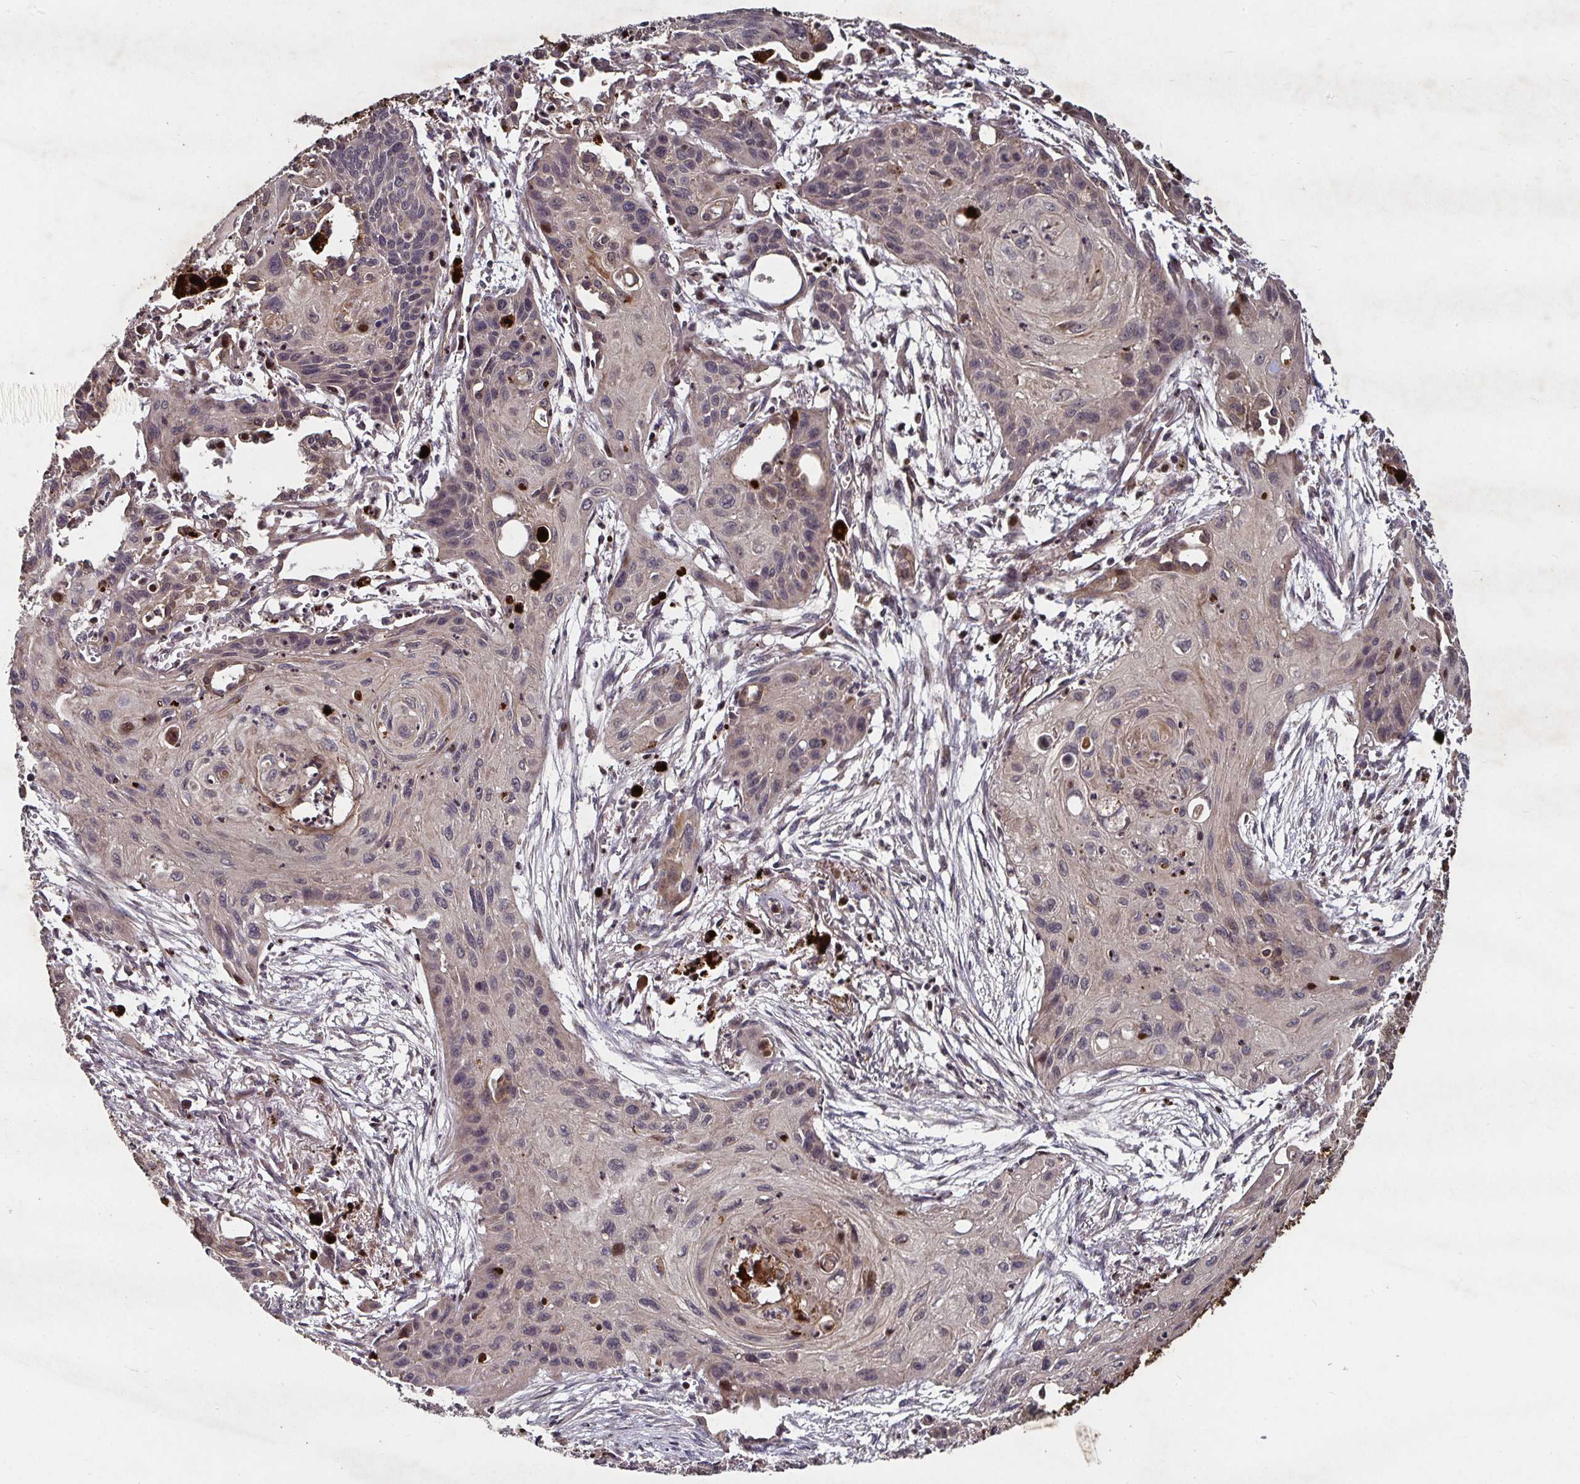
{"staining": {"intensity": "negative", "quantity": "none", "location": "none"}, "tissue": "lung cancer", "cell_type": "Tumor cells", "image_type": "cancer", "snomed": [{"axis": "morphology", "description": "Squamous cell carcinoma, NOS"}, {"axis": "topography", "description": "Lung"}], "caption": "A photomicrograph of human squamous cell carcinoma (lung) is negative for staining in tumor cells.", "gene": "SMYD3", "patient": {"sex": "male", "age": 71}}